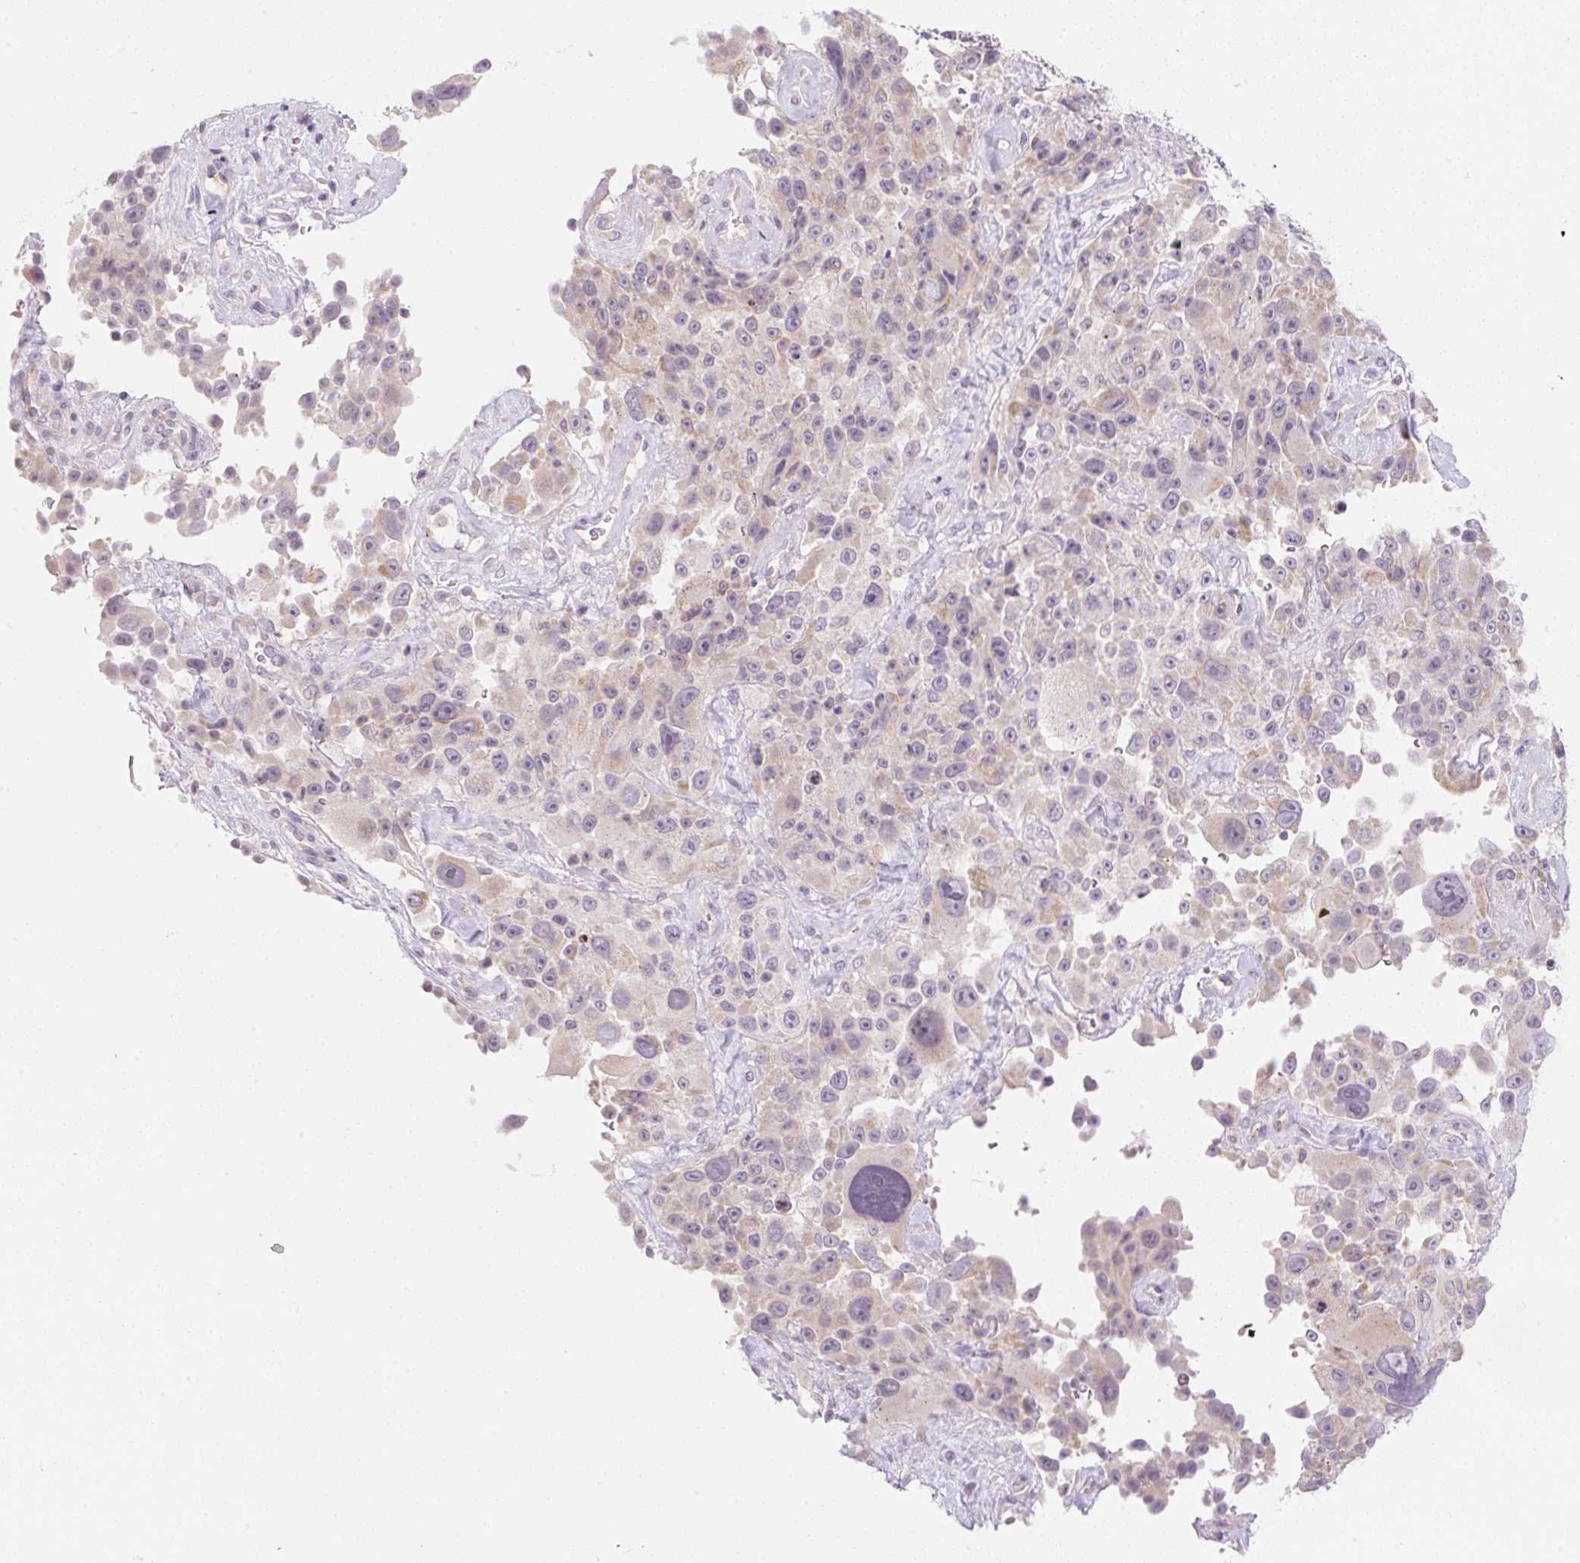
{"staining": {"intensity": "weak", "quantity": ">75%", "location": "cytoplasmic/membranous"}, "tissue": "melanoma", "cell_type": "Tumor cells", "image_type": "cancer", "snomed": [{"axis": "morphology", "description": "Malignant melanoma, Metastatic site"}, {"axis": "topography", "description": "Lymph node"}], "caption": "DAB immunohistochemical staining of melanoma reveals weak cytoplasmic/membranous protein positivity in approximately >75% of tumor cells.", "gene": "CASKIN1", "patient": {"sex": "male", "age": 62}}